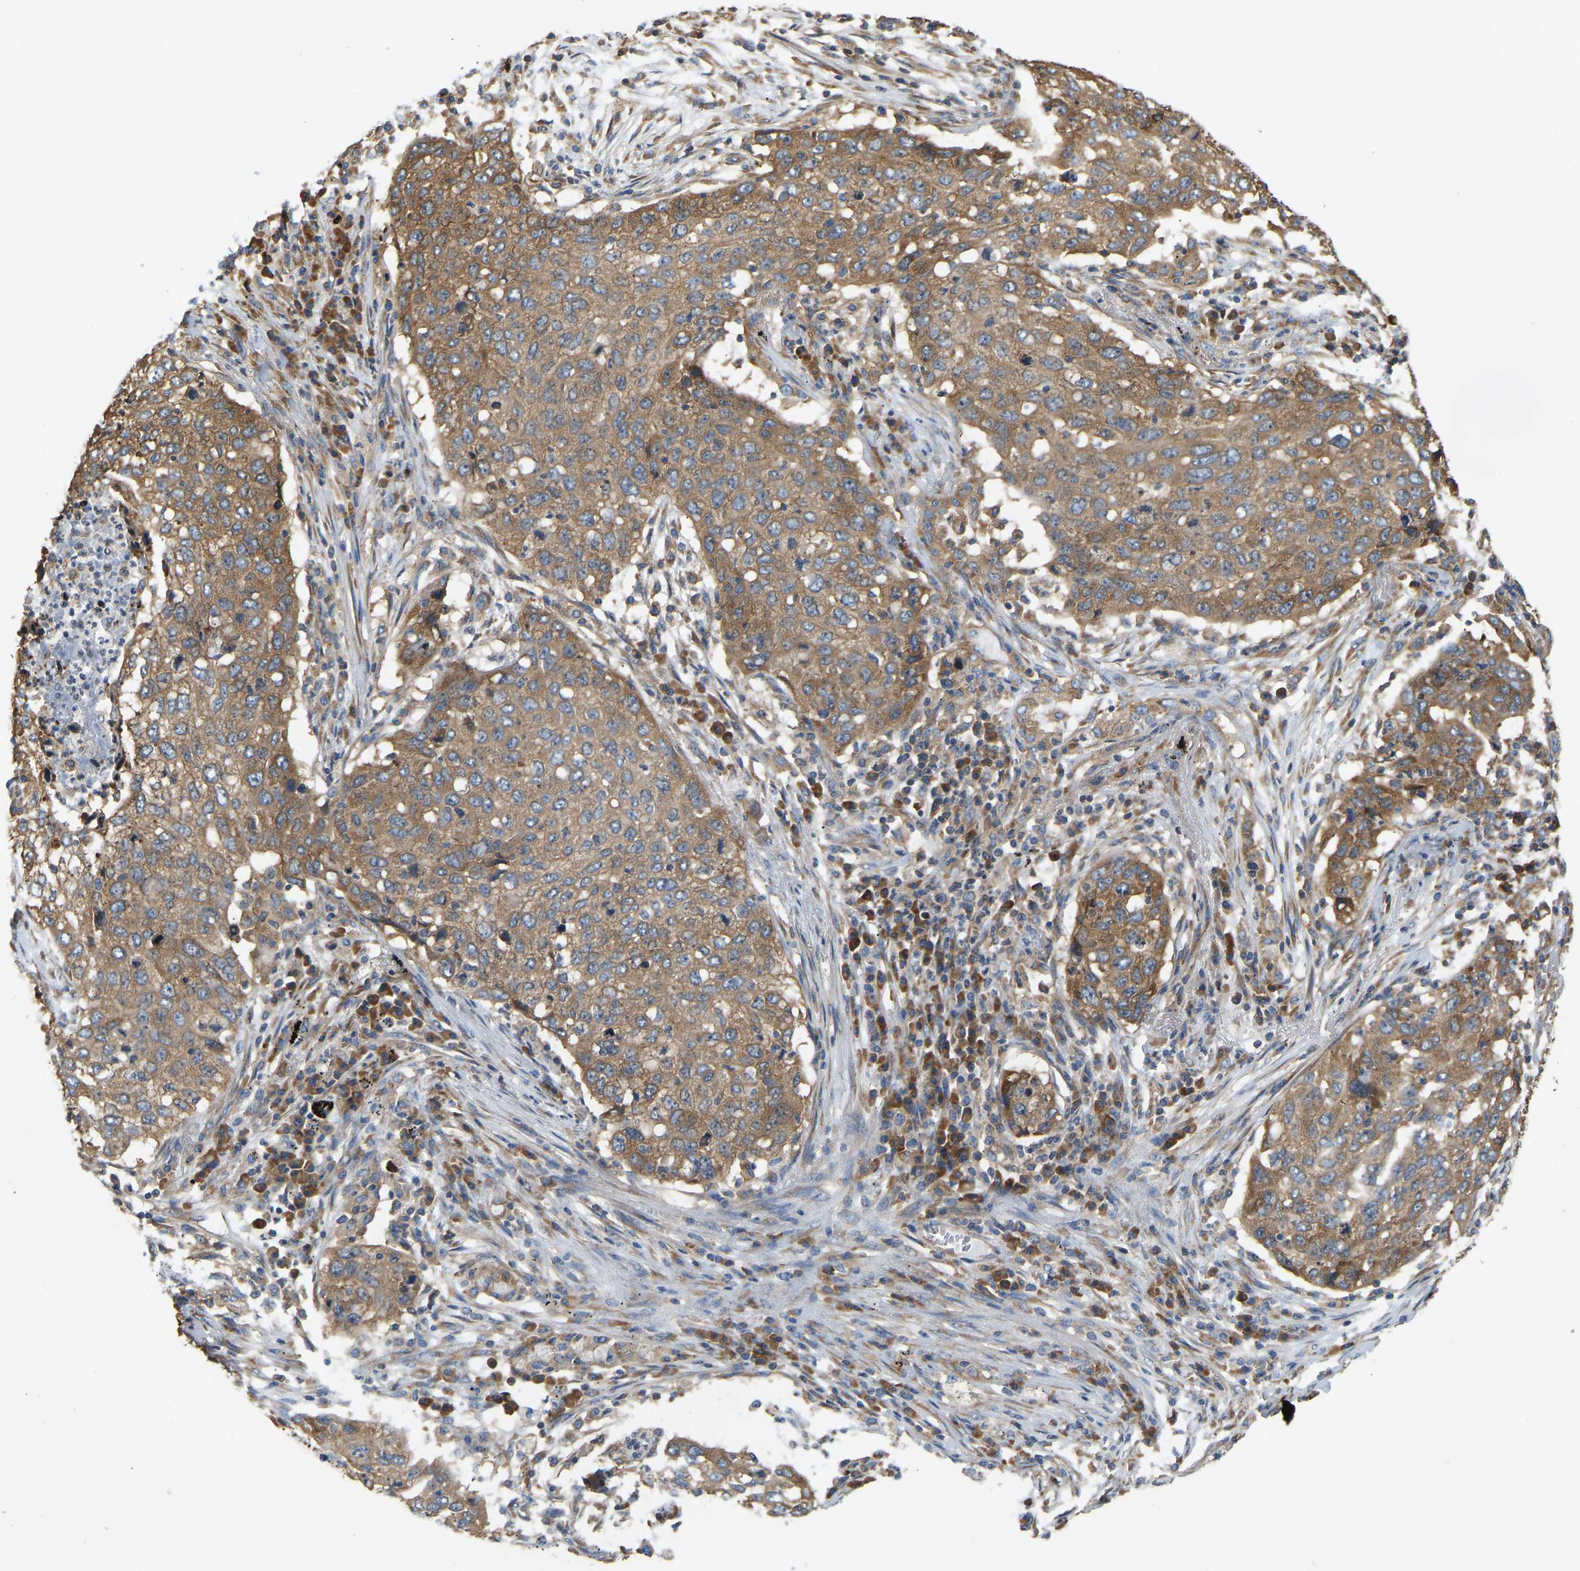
{"staining": {"intensity": "moderate", "quantity": ">75%", "location": "cytoplasmic/membranous"}, "tissue": "lung cancer", "cell_type": "Tumor cells", "image_type": "cancer", "snomed": [{"axis": "morphology", "description": "Squamous cell carcinoma, NOS"}, {"axis": "topography", "description": "Lung"}], "caption": "DAB (3,3'-diaminobenzidine) immunohistochemical staining of human lung squamous cell carcinoma reveals moderate cytoplasmic/membranous protein expression in approximately >75% of tumor cells. (DAB (3,3'-diaminobenzidine) IHC with brightfield microscopy, high magnification).", "gene": "RPS6KB2", "patient": {"sex": "female", "age": 63}}